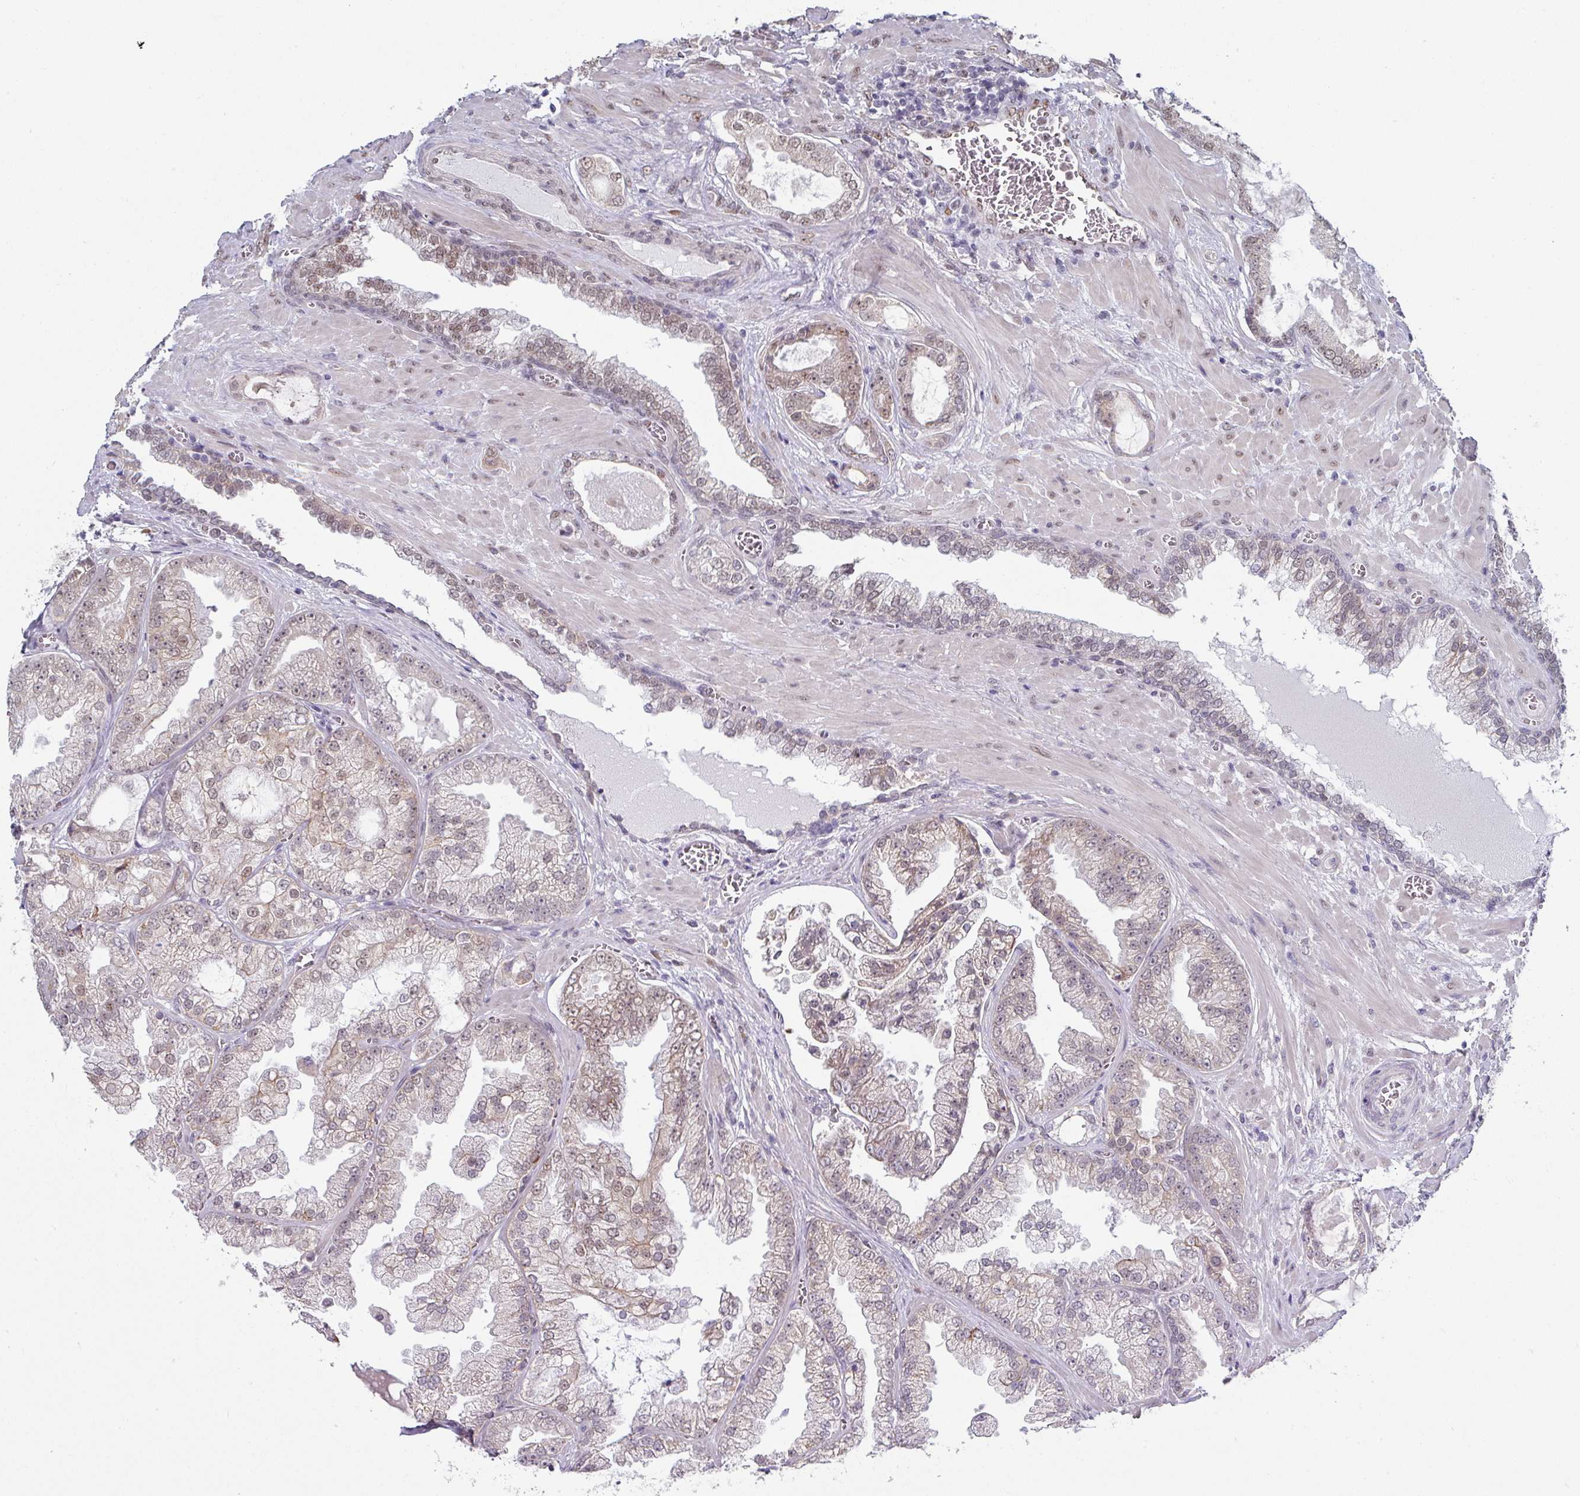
{"staining": {"intensity": "weak", "quantity": ">75%", "location": "nuclear"}, "tissue": "prostate cancer", "cell_type": "Tumor cells", "image_type": "cancer", "snomed": [{"axis": "morphology", "description": "Adenocarcinoma, Low grade"}, {"axis": "topography", "description": "Prostate"}], "caption": "This photomicrograph exhibits immunohistochemistry (IHC) staining of low-grade adenocarcinoma (prostate), with low weak nuclear positivity in about >75% of tumor cells.", "gene": "TMED5", "patient": {"sex": "male", "age": 57}}